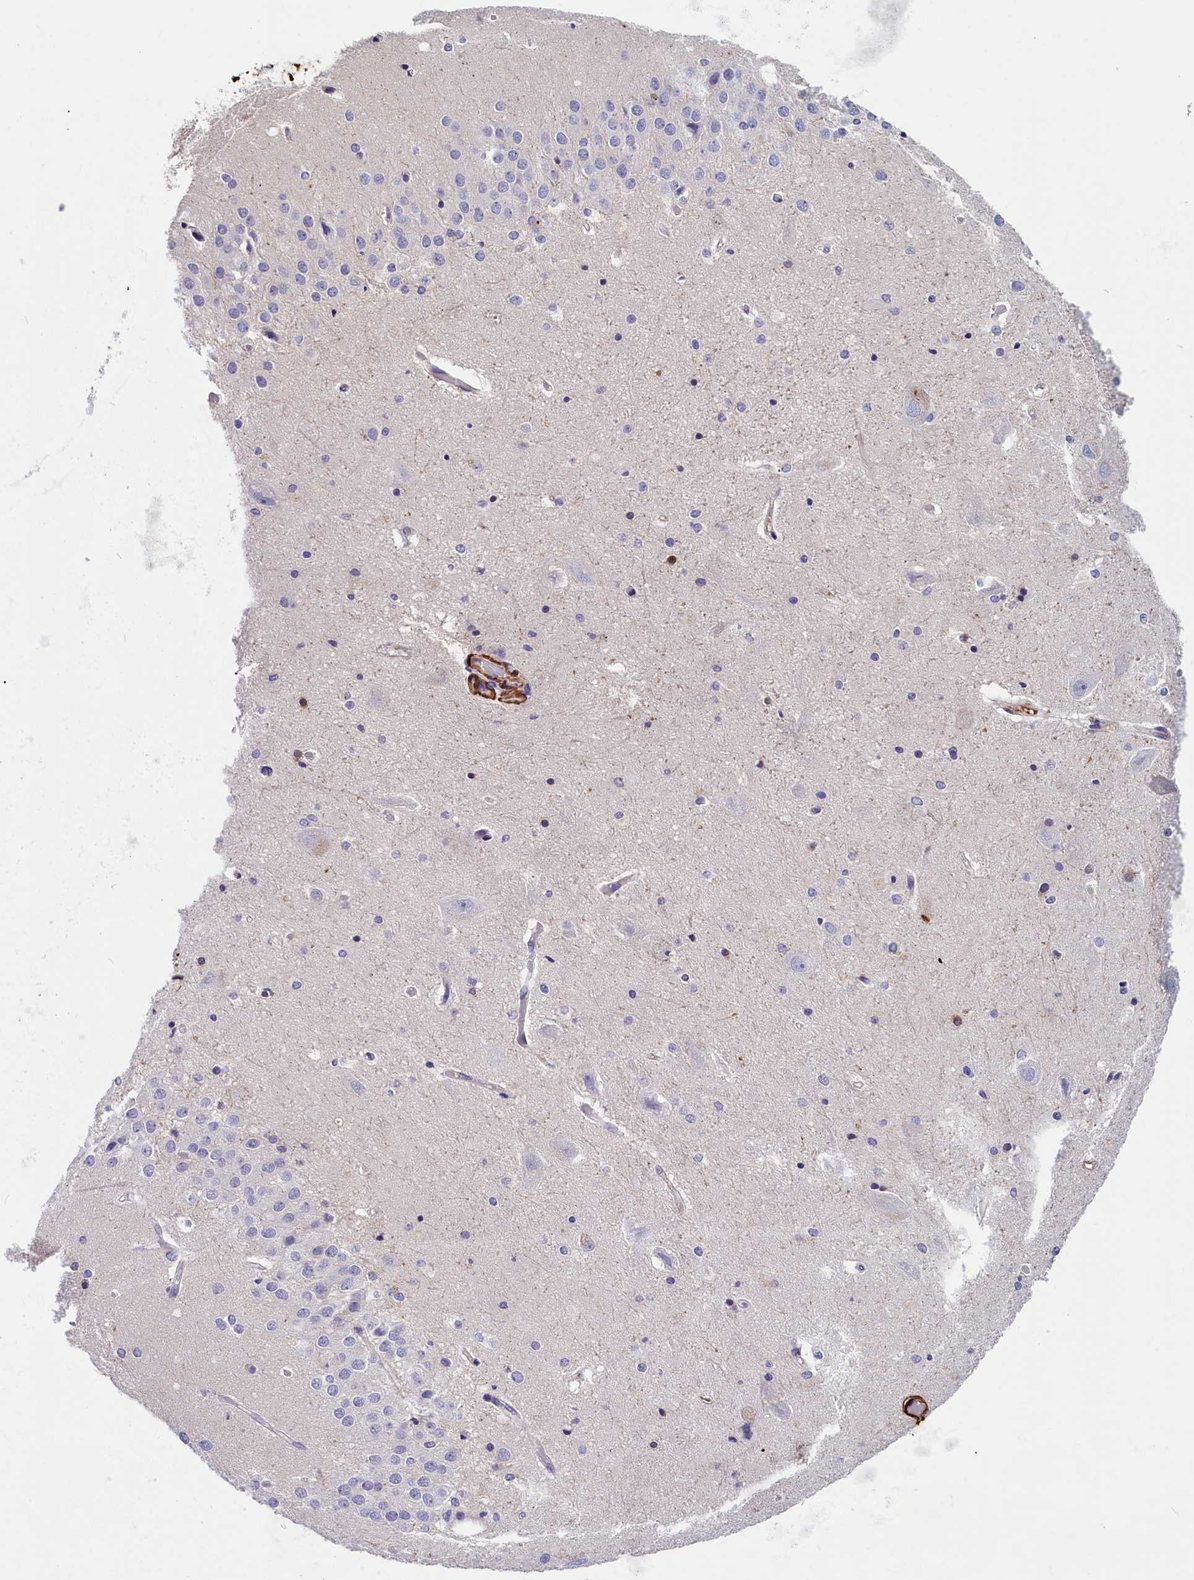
{"staining": {"intensity": "negative", "quantity": "none", "location": "none"}, "tissue": "hippocampus", "cell_type": "Glial cells", "image_type": "normal", "snomed": [{"axis": "morphology", "description": "Normal tissue, NOS"}, {"axis": "topography", "description": "Hippocampus"}], "caption": "DAB (3,3'-diaminobenzidine) immunohistochemical staining of unremarkable hippocampus demonstrates no significant staining in glial cells. (DAB IHC, high magnification).", "gene": "BCL2L13", "patient": {"sex": "female", "age": 52}}